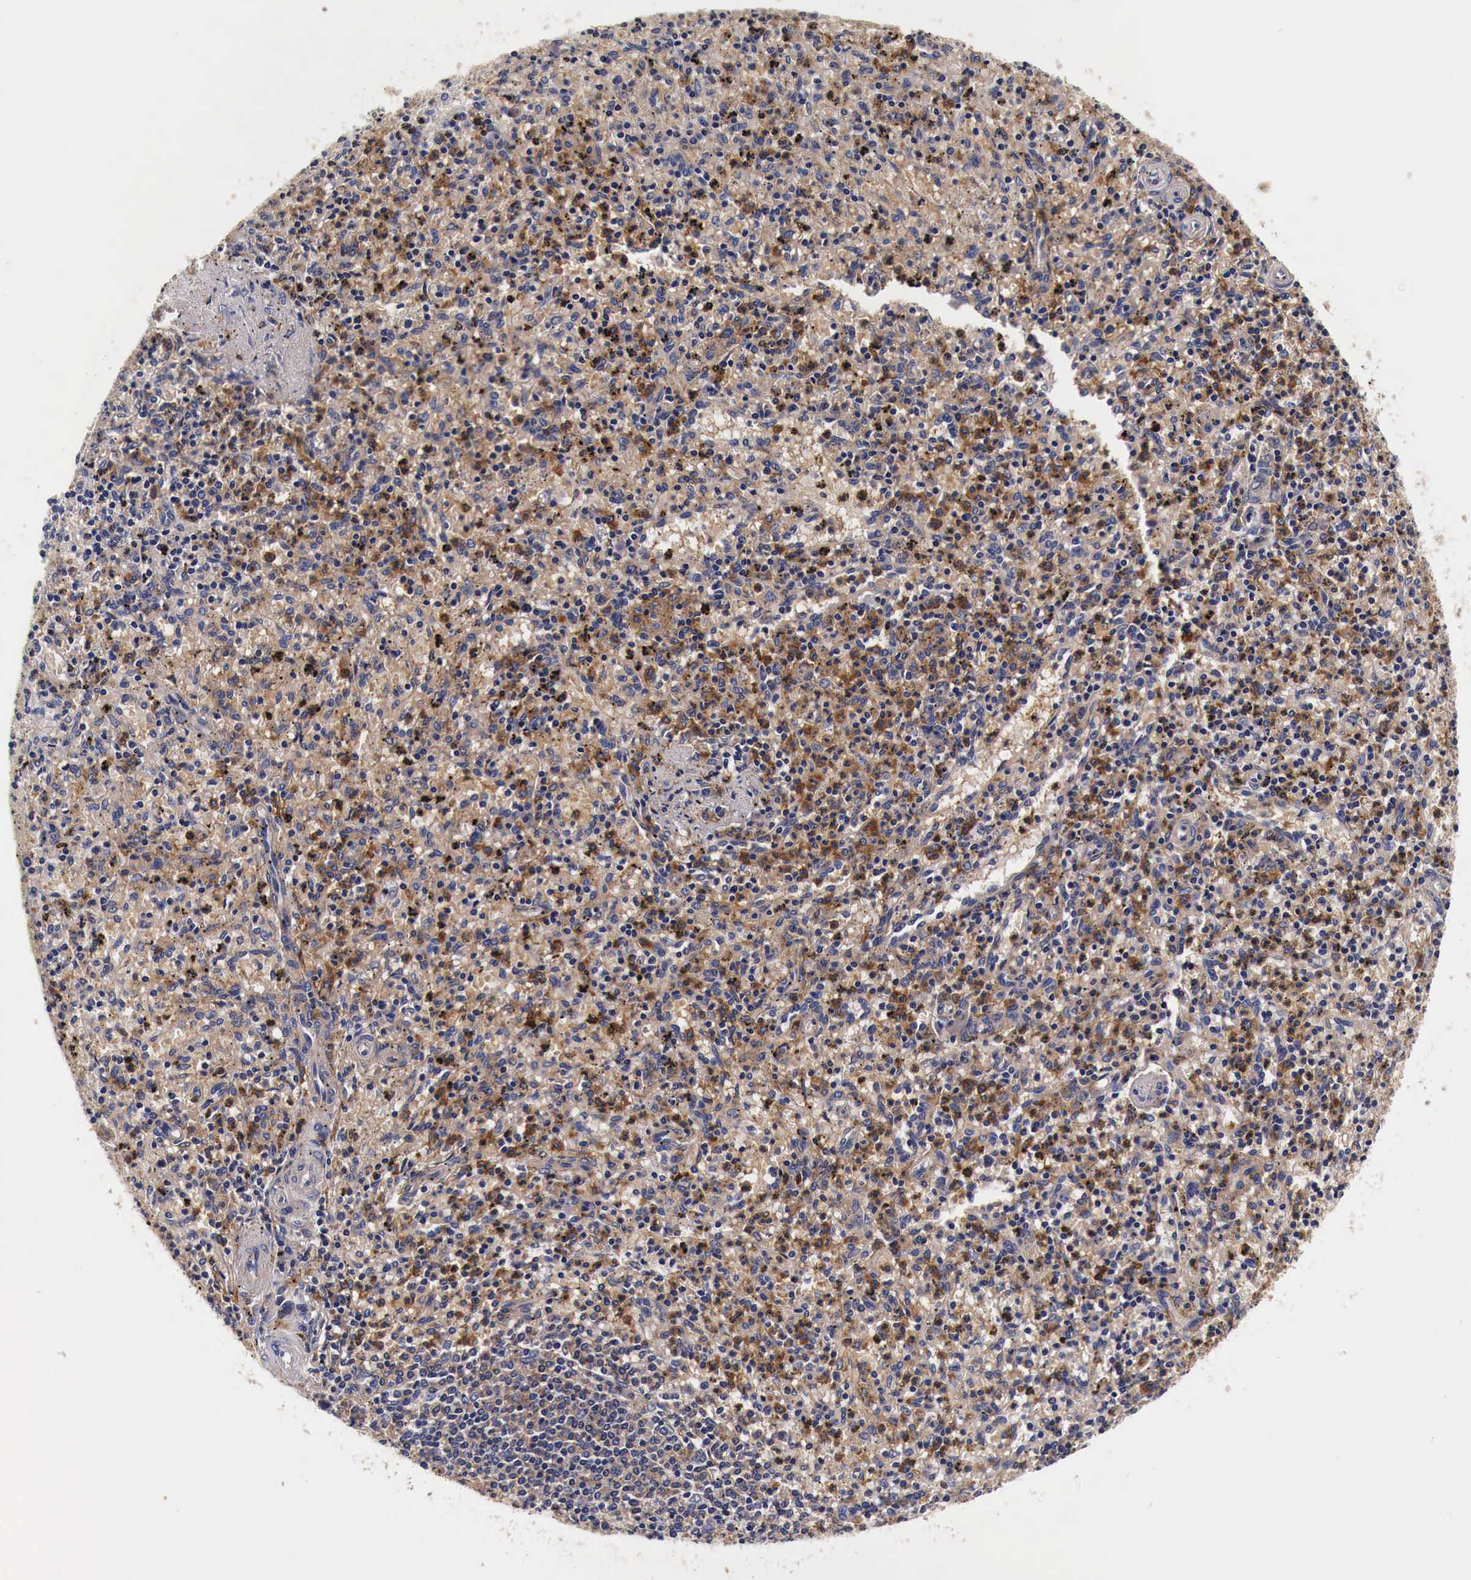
{"staining": {"intensity": "strong", "quantity": ">75%", "location": "cytoplasmic/membranous"}, "tissue": "spleen", "cell_type": "Cells in red pulp", "image_type": "normal", "snomed": [{"axis": "morphology", "description": "Normal tissue, NOS"}, {"axis": "topography", "description": "Spleen"}], "caption": "Approximately >75% of cells in red pulp in normal human spleen demonstrate strong cytoplasmic/membranous protein positivity as visualized by brown immunohistochemical staining.", "gene": "RP2", "patient": {"sex": "male", "age": 72}}